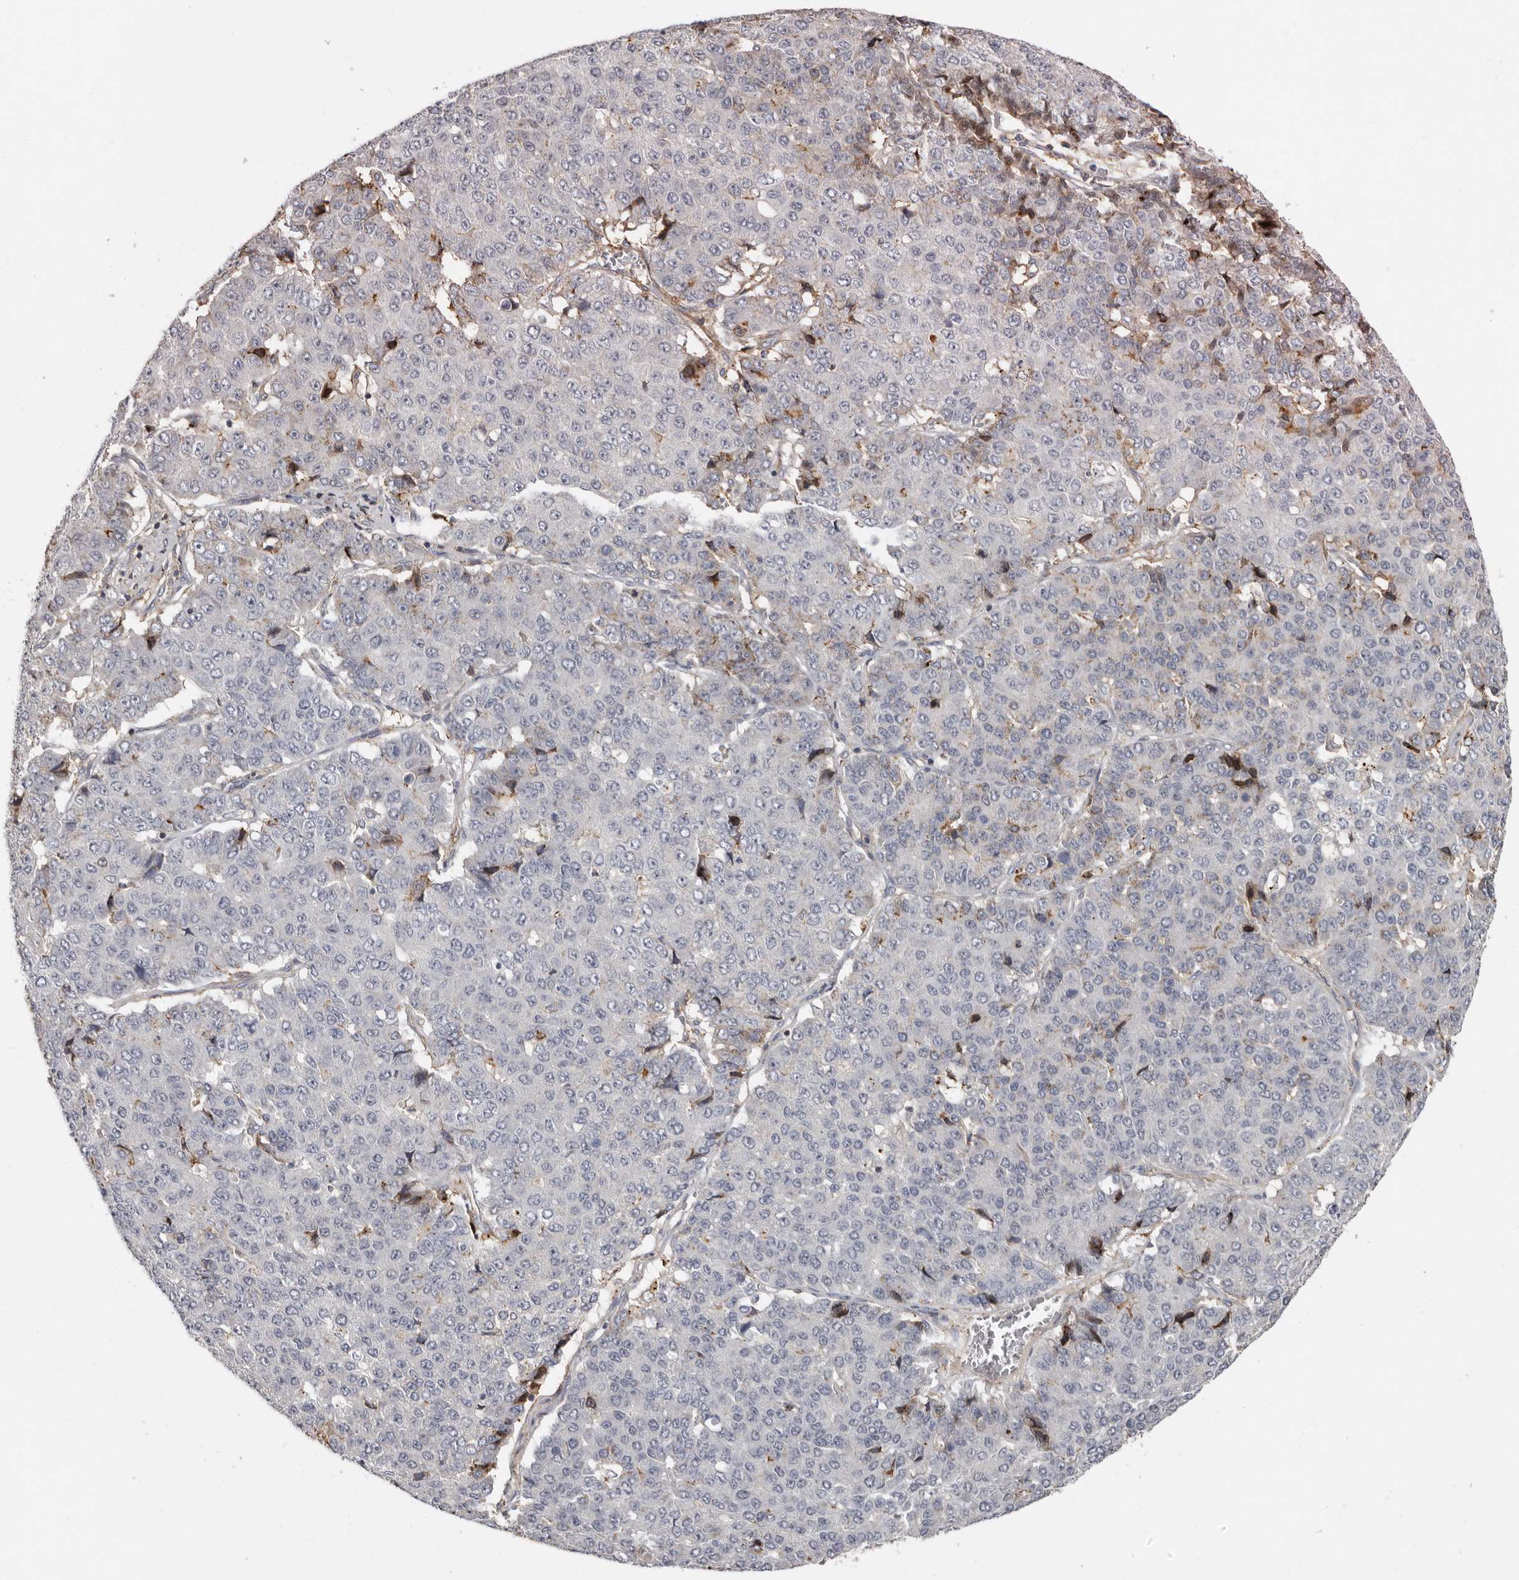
{"staining": {"intensity": "negative", "quantity": "none", "location": "none"}, "tissue": "pancreatic cancer", "cell_type": "Tumor cells", "image_type": "cancer", "snomed": [{"axis": "morphology", "description": "Adenocarcinoma, NOS"}, {"axis": "topography", "description": "Pancreas"}], "caption": "Tumor cells show no significant staining in pancreatic adenocarcinoma.", "gene": "KIF26B", "patient": {"sex": "male", "age": 50}}